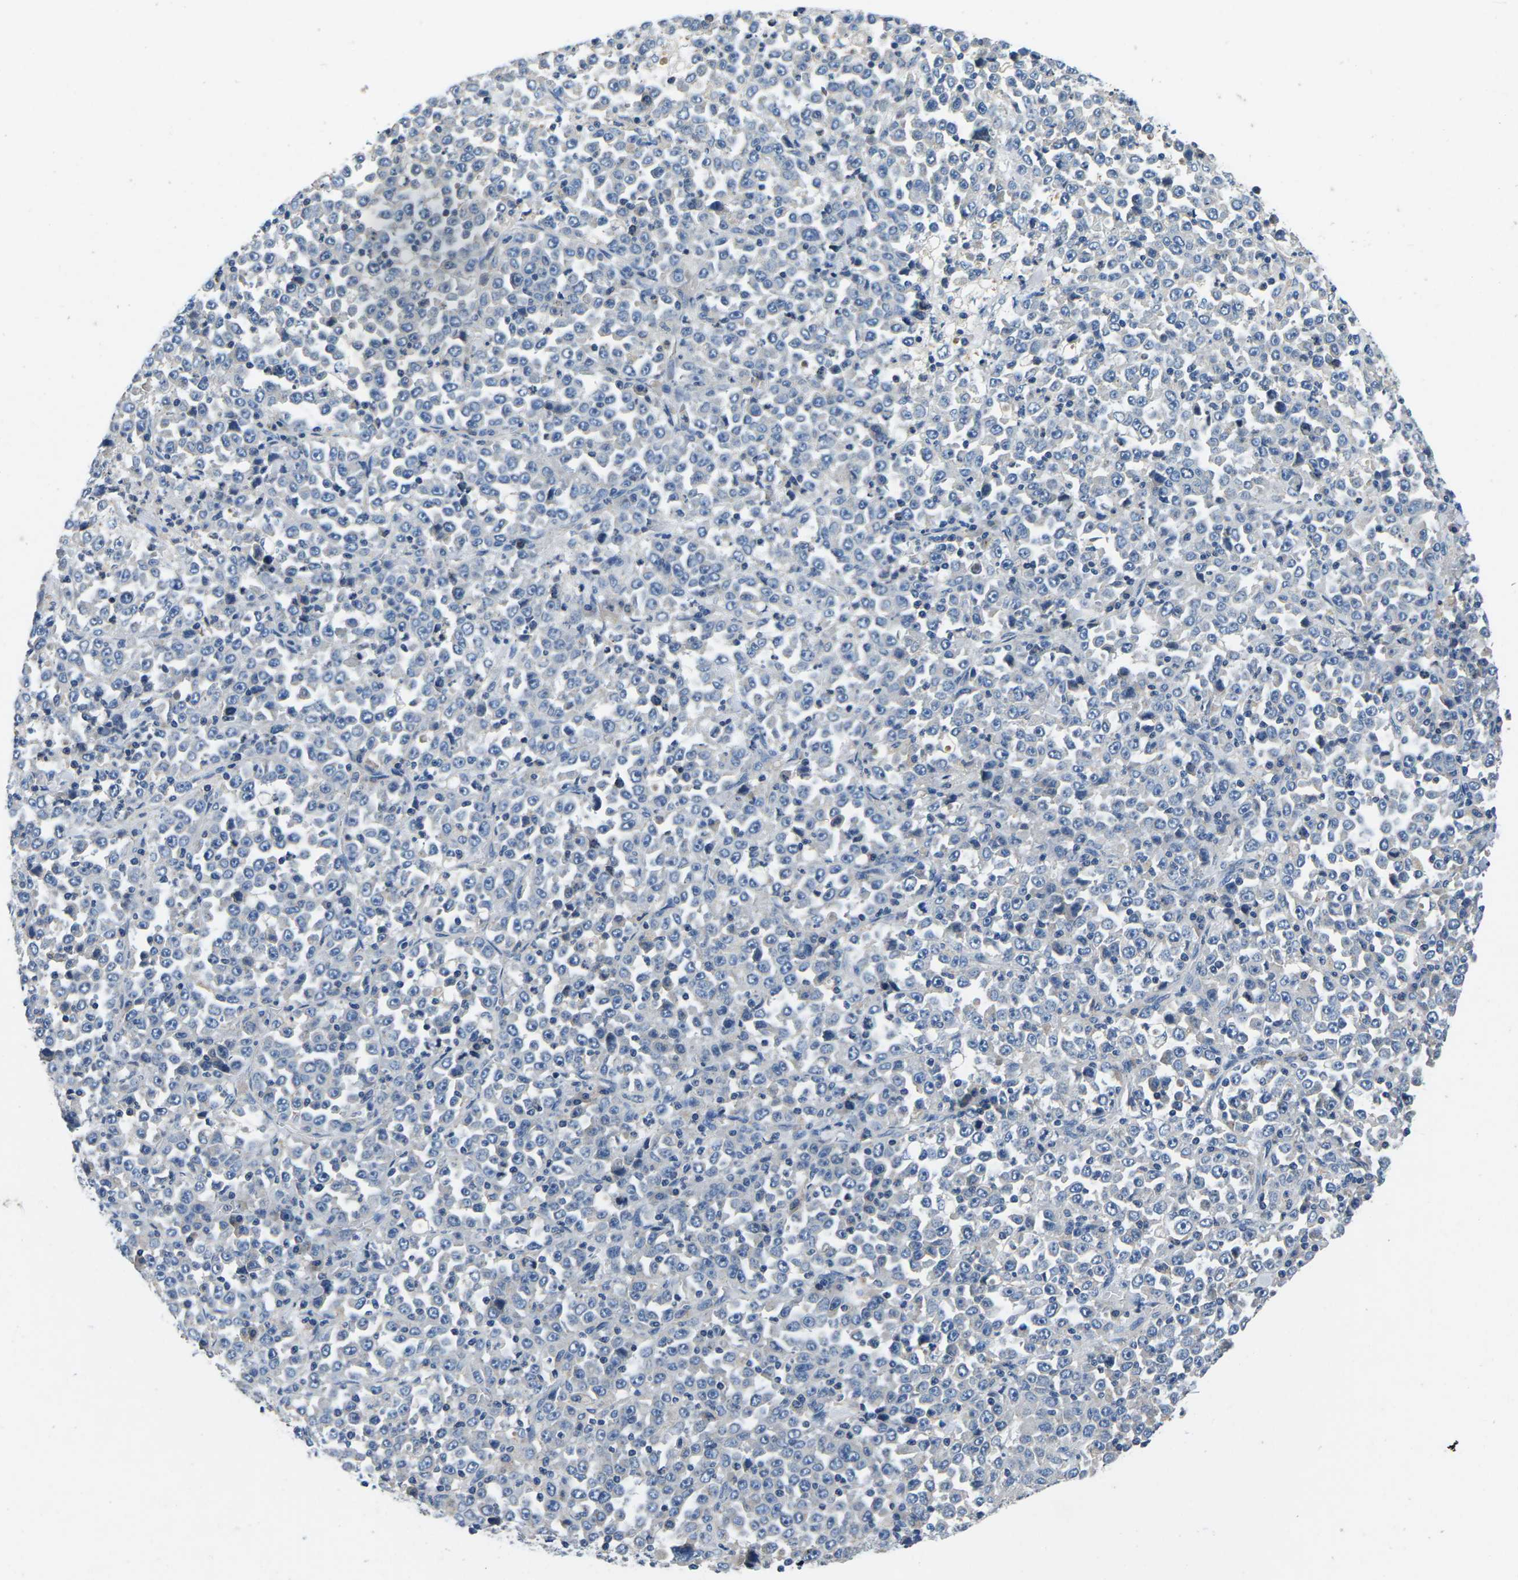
{"staining": {"intensity": "negative", "quantity": "none", "location": "none"}, "tissue": "stomach cancer", "cell_type": "Tumor cells", "image_type": "cancer", "snomed": [{"axis": "morphology", "description": "Normal tissue, NOS"}, {"axis": "morphology", "description": "Adenocarcinoma, NOS"}, {"axis": "topography", "description": "Stomach, upper"}, {"axis": "topography", "description": "Stomach"}], "caption": "A histopathology image of stomach cancer (adenocarcinoma) stained for a protein exhibits no brown staining in tumor cells.", "gene": "PDCD6IP", "patient": {"sex": "male", "age": 59}}